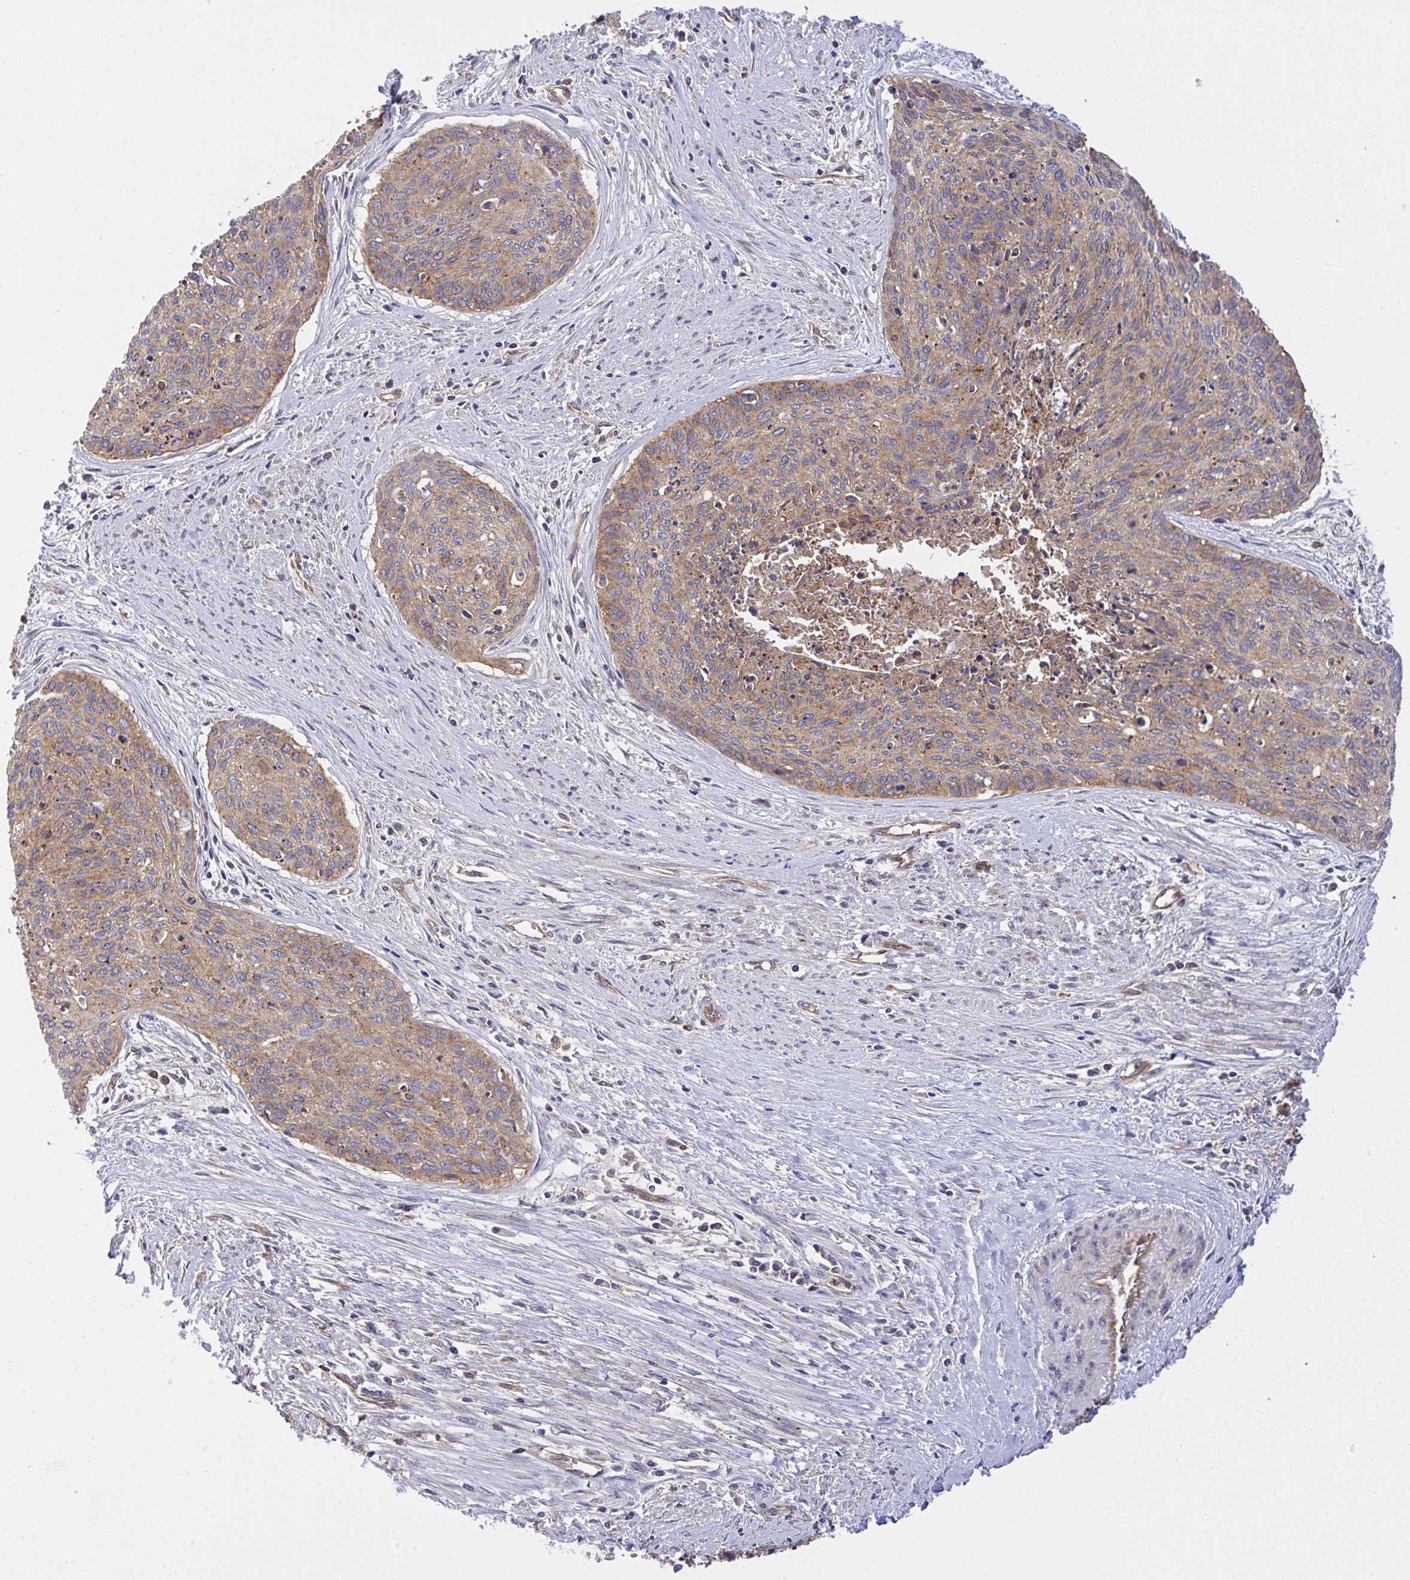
{"staining": {"intensity": "moderate", "quantity": "25%-75%", "location": "cytoplasmic/membranous"}, "tissue": "cervical cancer", "cell_type": "Tumor cells", "image_type": "cancer", "snomed": [{"axis": "morphology", "description": "Squamous cell carcinoma, NOS"}, {"axis": "topography", "description": "Cervix"}], "caption": "Cervical squamous cell carcinoma stained with a brown dye reveals moderate cytoplasmic/membranous positive positivity in approximately 25%-75% of tumor cells.", "gene": "C4orf36", "patient": {"sex": "female", "age": 55}}